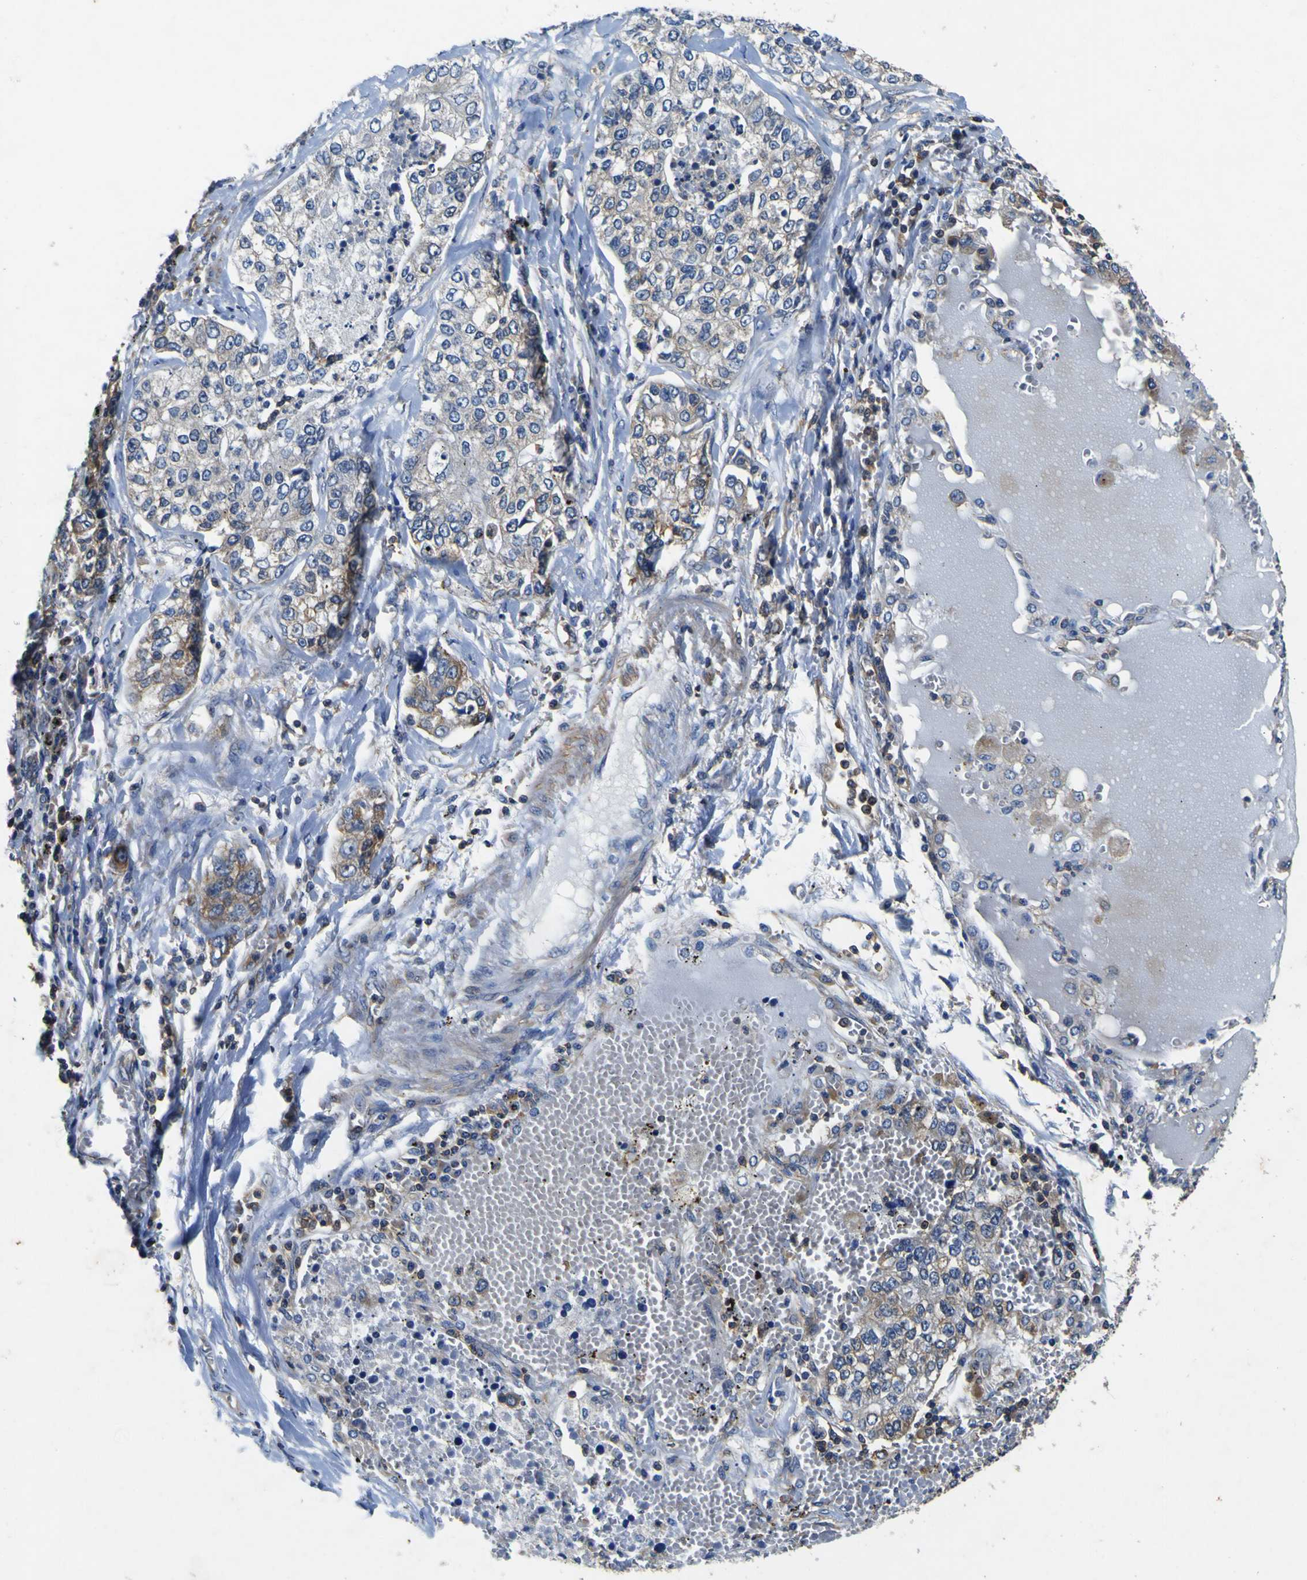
{"staining": {"intensity": "weak", "quantity": ">75%", "location": "cytoplasmic/membranous"}, "tissue": "lung cancer", "cell_type": "Tumor cells", "image_type": "cancer", "snomed": [{"axis": "morphology", "description": "Adenocarcinoma, NOS"}, {"axis": "topography", "description": "Lung"}], "caption": "Lung cancer (adenocarcinoma) tissue reveals weak cytoplasmic/membranous staining in about >75% of tumor cells The protein is stained brown, and the nuclei are stained in blue (DAB (3,3'-diaminobenzidine) IHC with brightfield microscopy, high magnification).", "gene": "CNR2", "patient": {"sex": "male", "age": 49}}